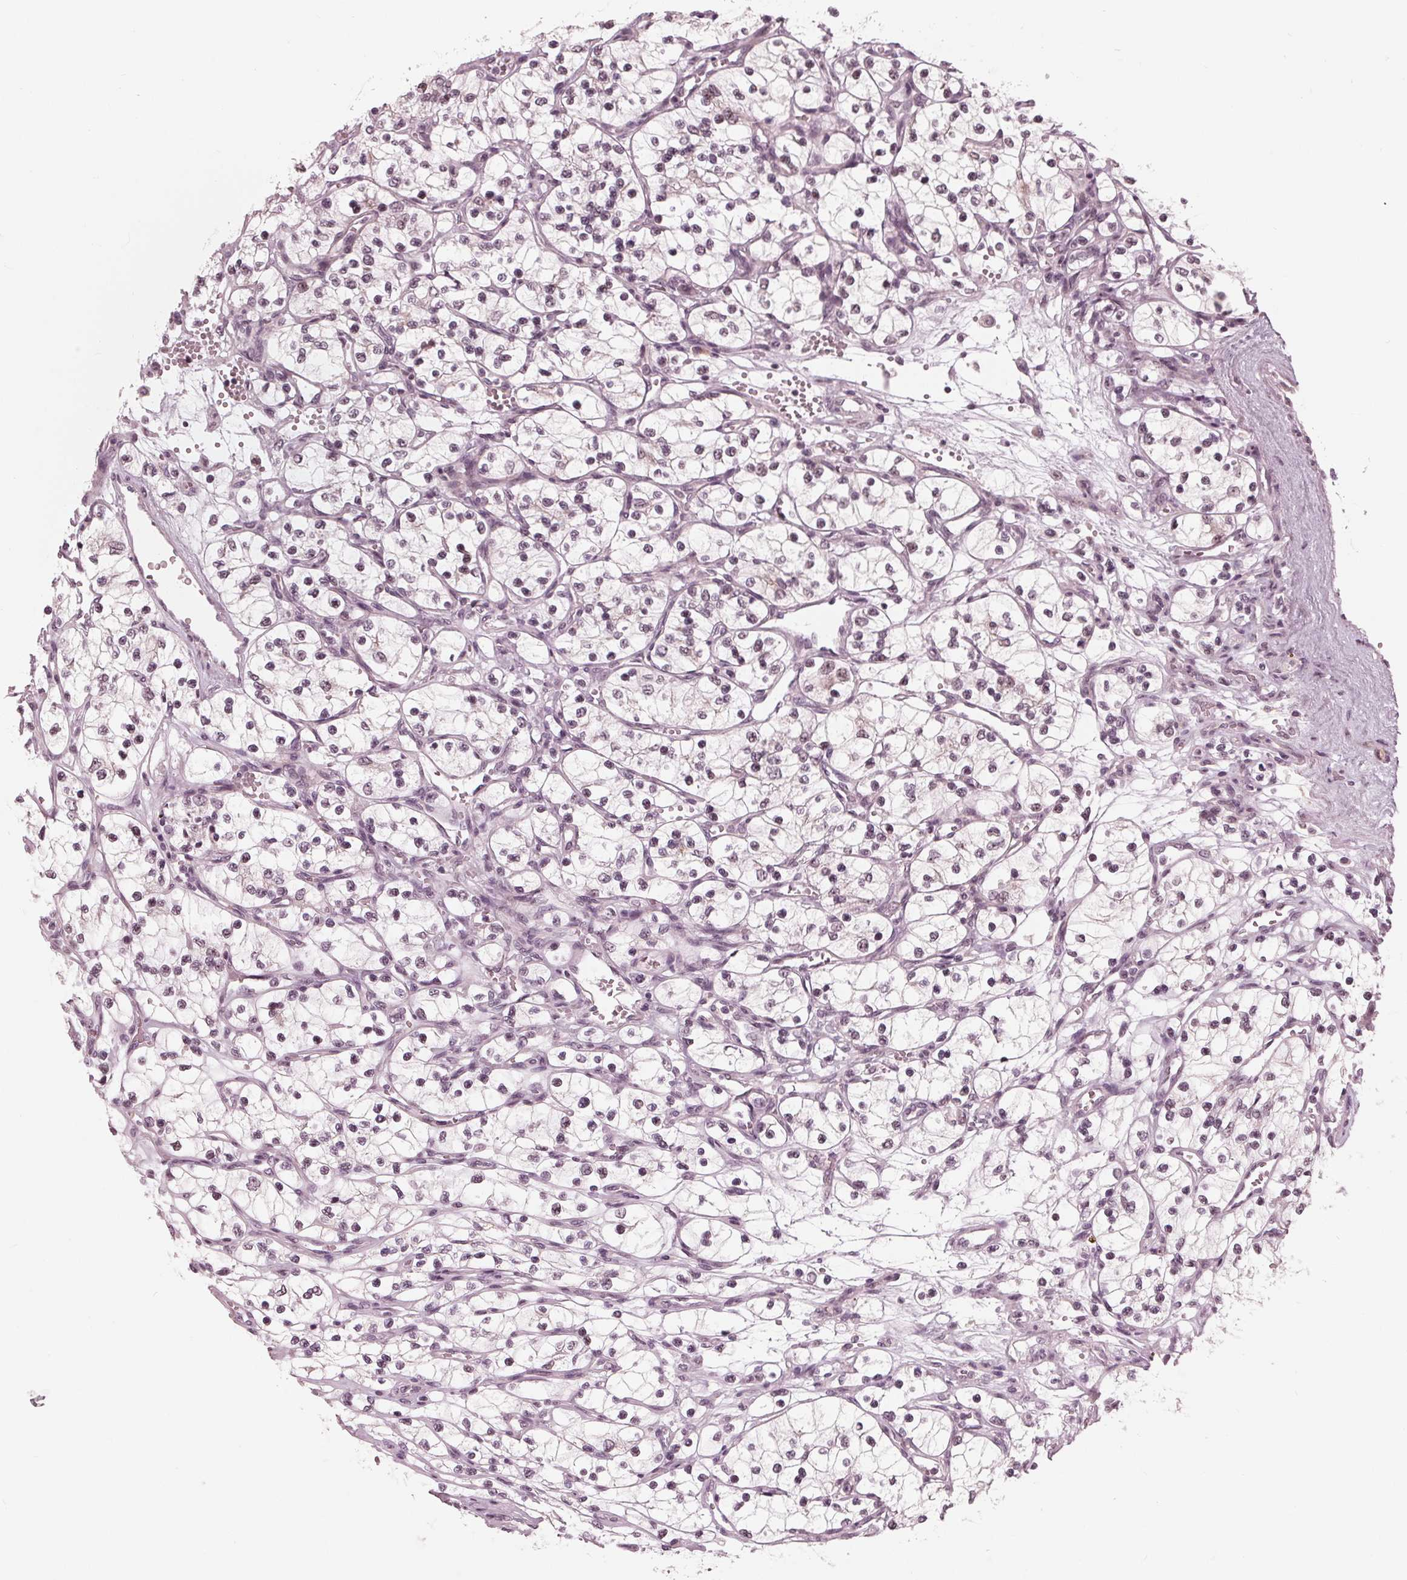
{"staining": {"intensity": "weak", "quantity": "25%-75%", "location": "nuclear"}, "tissue": "renal cancer", "cell_type": "Tumor cells", "image_type": "cancer", "snomed": [{"axis": "morphology", "description": "Adenocarcinoma, NOS"}, {"axis": "topography", "description": "Kidney"}], "caption": "Brown immunohistochemical staining in renal adenocarcinoma shows weak nuclear positivity in about 25%-75% of tumor cells. The staining was performed using DAB (3,3'-diaminobenzidine), with brown indicating positive protein expression. Nuclei are stained blue with hematoxylin.", "gene": "SLX4", "patient": {"sex": "female", "age": 69}}